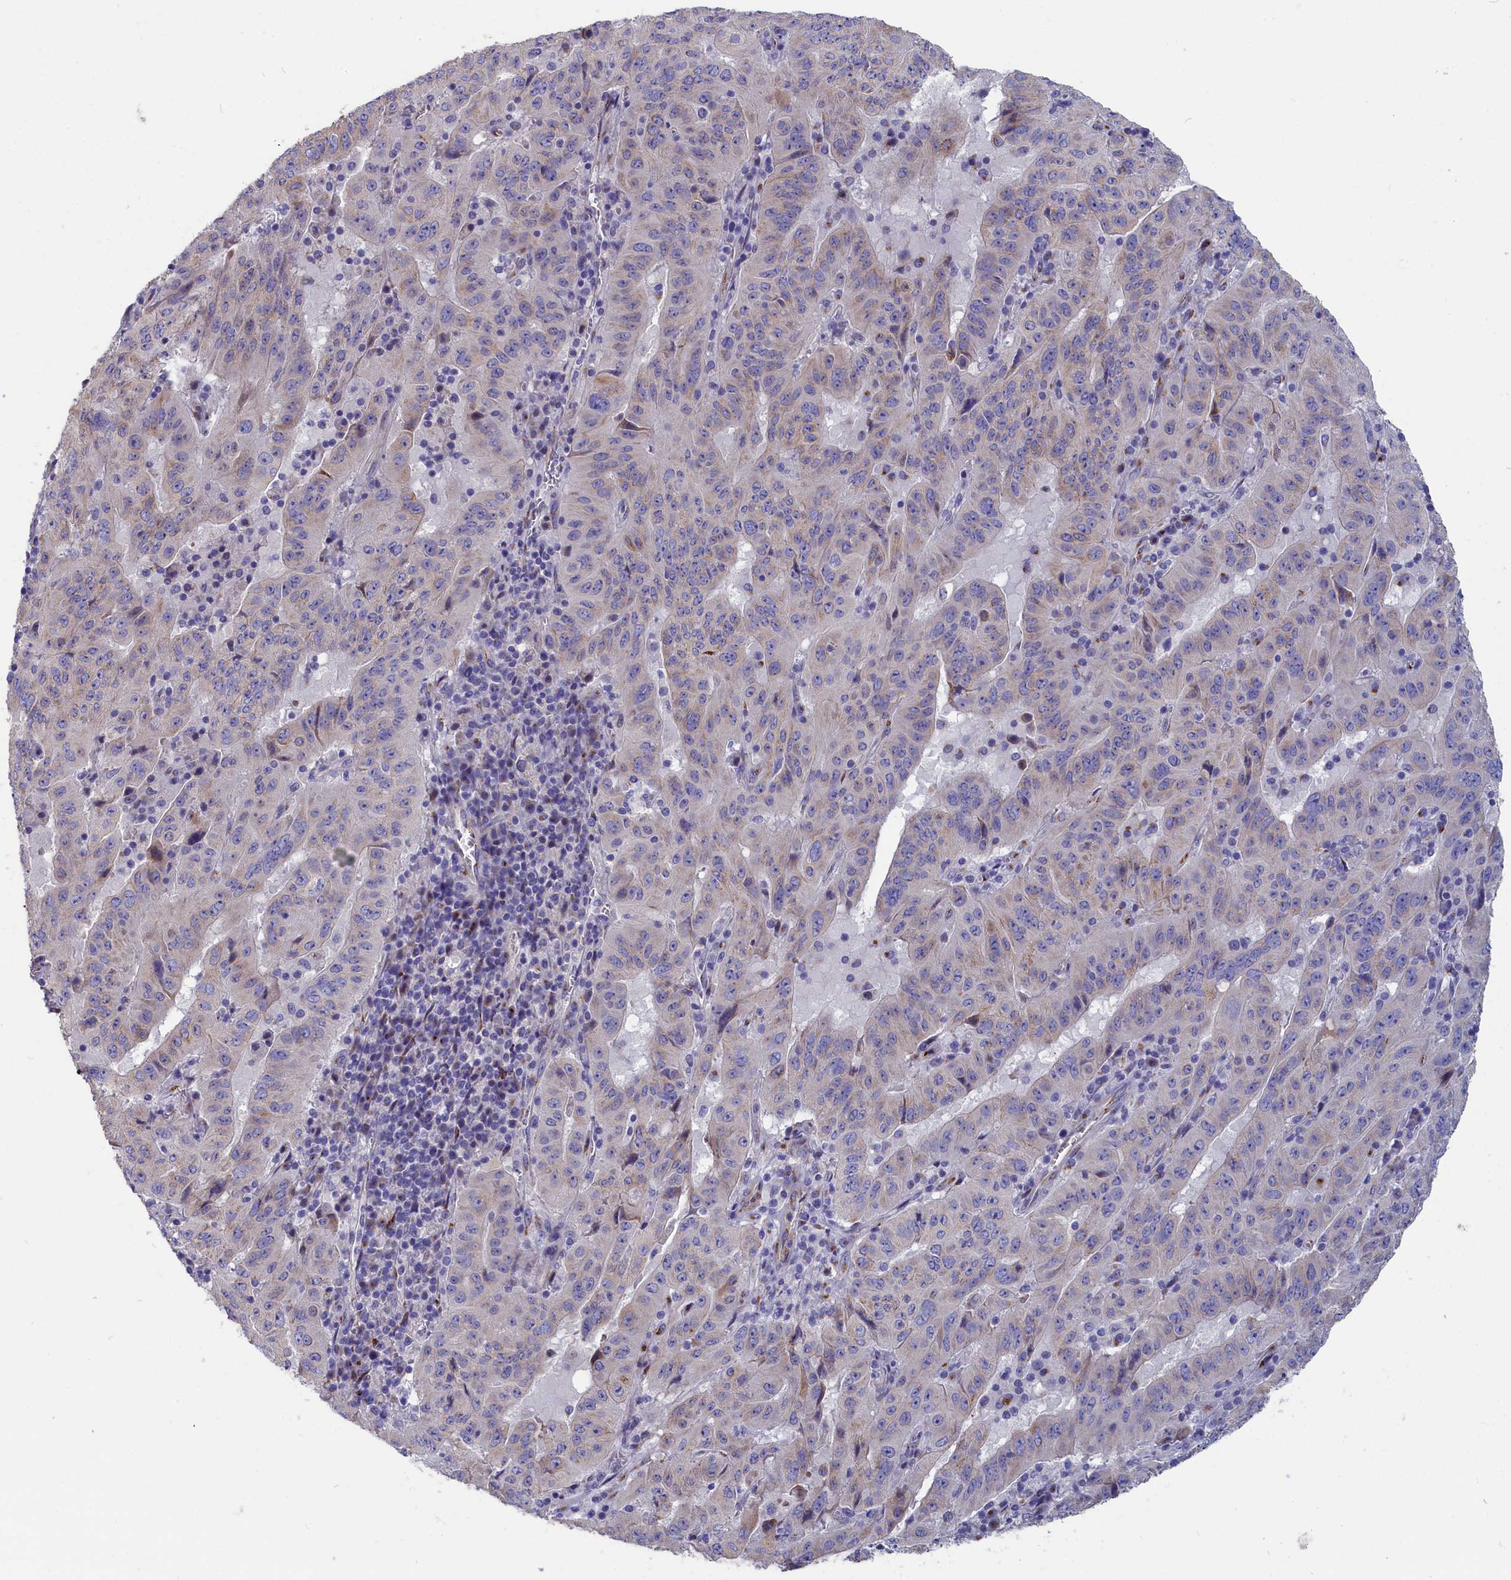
{"staining": {"intensity": "weak", "quantity": "<25%", "location": "cytoplasmic/membranous"}, "tissue": "pancreatic cancer", "cell_type": "Tumor cells", "image_type": "cancer", "snomed": [{"axis": "morphology", "description": "Adenocarcinoma, NOS"}, {"axis": "topography", "description": "Pancreas"}], "caption": "The image reveals no significant expression in tumor cells of pancreatic cancer (adenocarcinoma).", "gene": "TUBGCP4", "patient": {"sex": "male", "age": 63}}